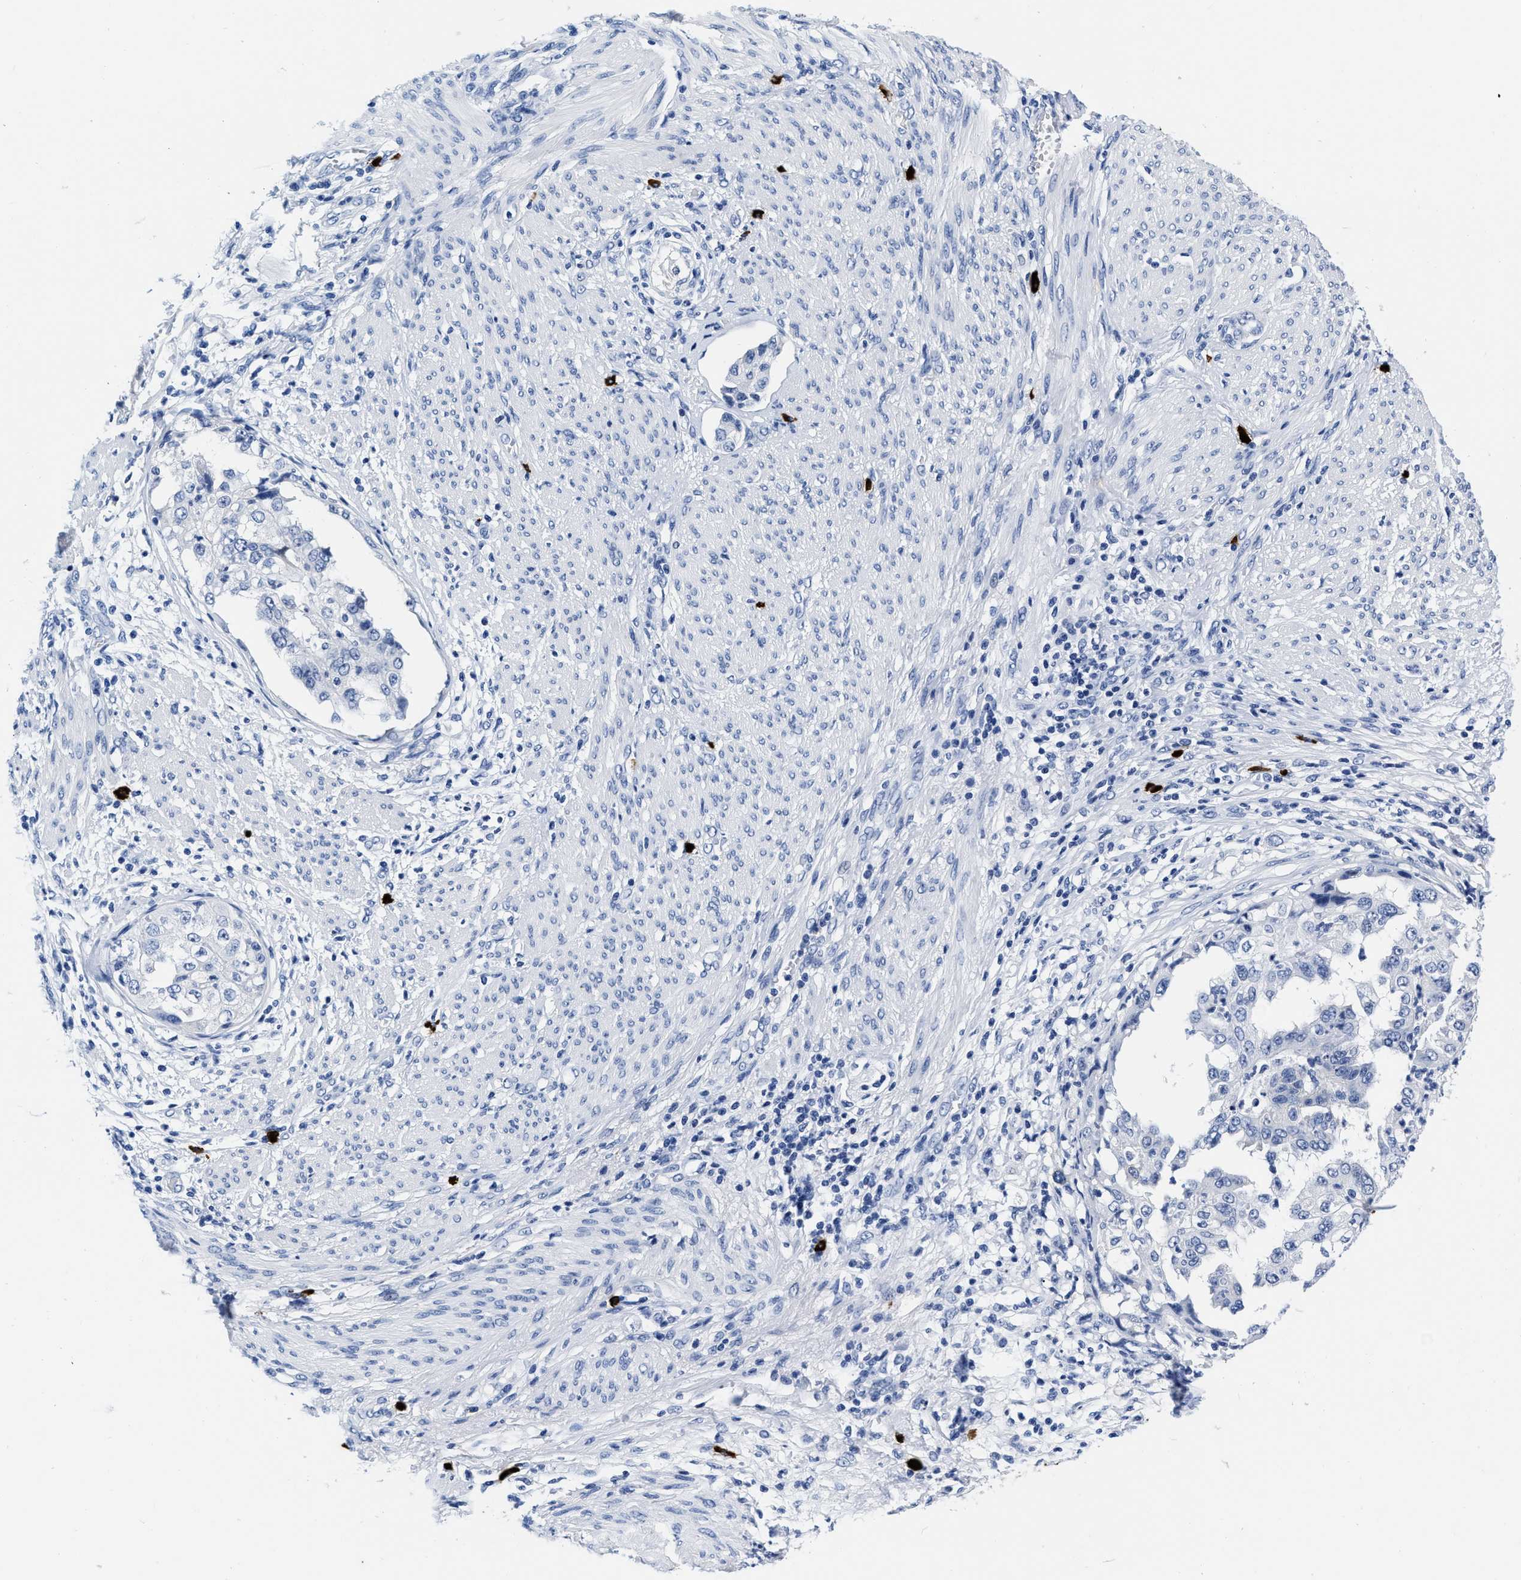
{"staining": {"intensity": "negative", "quantity": "none", "location": "none"}, "tissue": "endometrial cancer", "cell_type": "Tumor cells", "image_type": "cancer", "snomed": [{"axis": "morphology", "description": "Adenocarcinoma, NOS"}, {"axis": "topography", "description": "Endometrium"}], "caption": "This is an immunohistochemistry (IHC) micrograph of adenocarcinoma (endometrial). There is no expression in tumor cells.", "gene": "CER1", "patient": {"sex": "female", "age": 85}}